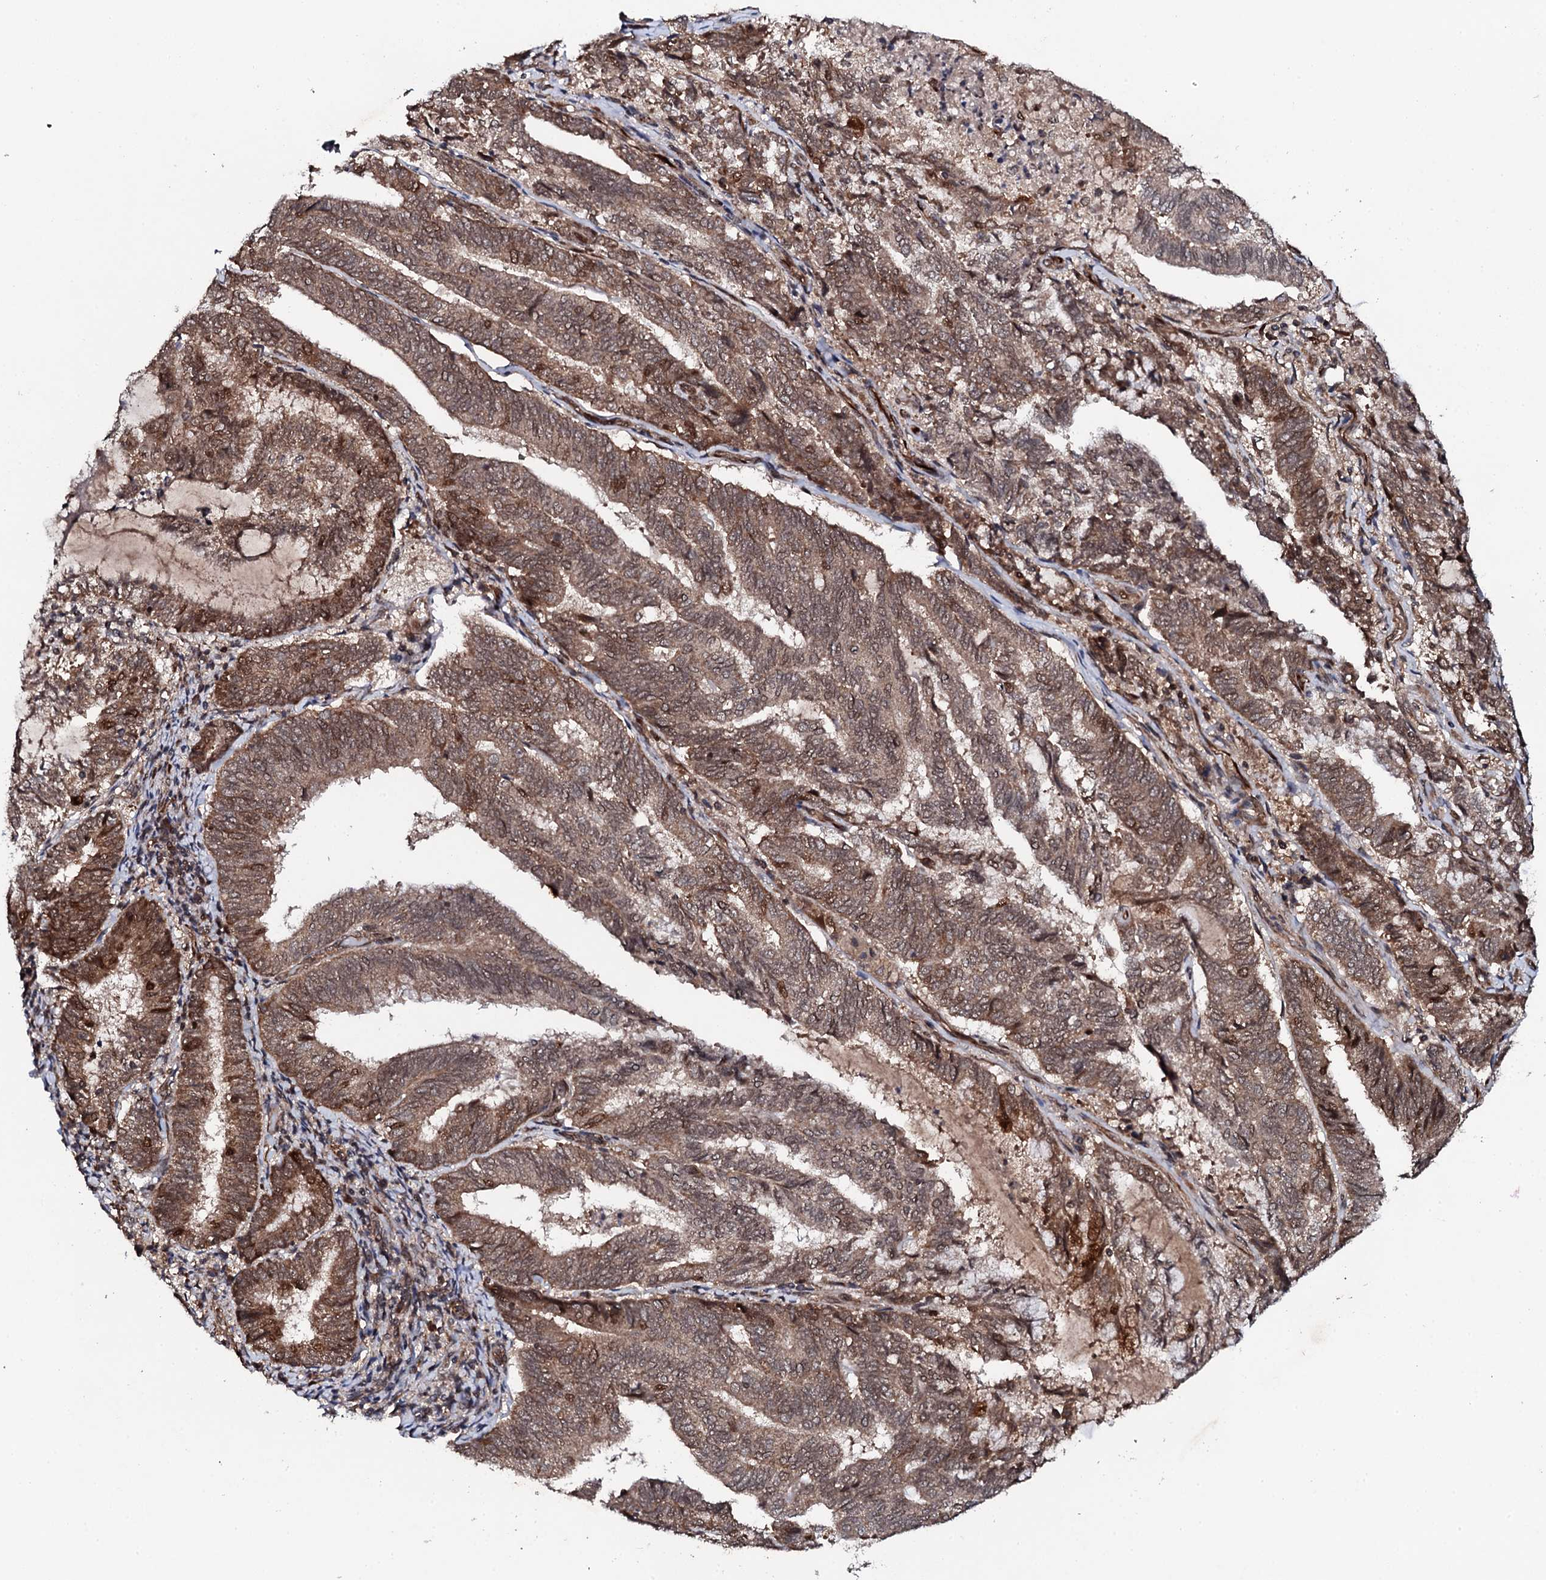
{"staining": {"intensity": "moderate", "quantity": ">75%", "location": "cytoplasmic/membranous,nuclear"}, "tissue": "endometrial cancer", "cell_type": "Tumor cells", "image_type": "cancer", "snomed": [{"axis": "morphology", "description": "Adenocarcinoma, NOS"}, {"axis": "topography", "description": "Endometrium"}], "caption": "Endometrial cancer (adenocarcinoma) tissue exhibits moderate cytoplasmic/membranous and nuclear positivity in approximately >75% of tumor cells, visualized by immunohistochemistry. Immunohistochemistry (ihc) stains the protein in brown and the nuclei are stained blue.", "gene": "FAM111A", "patient": {"sex": "female", "age": 80}}